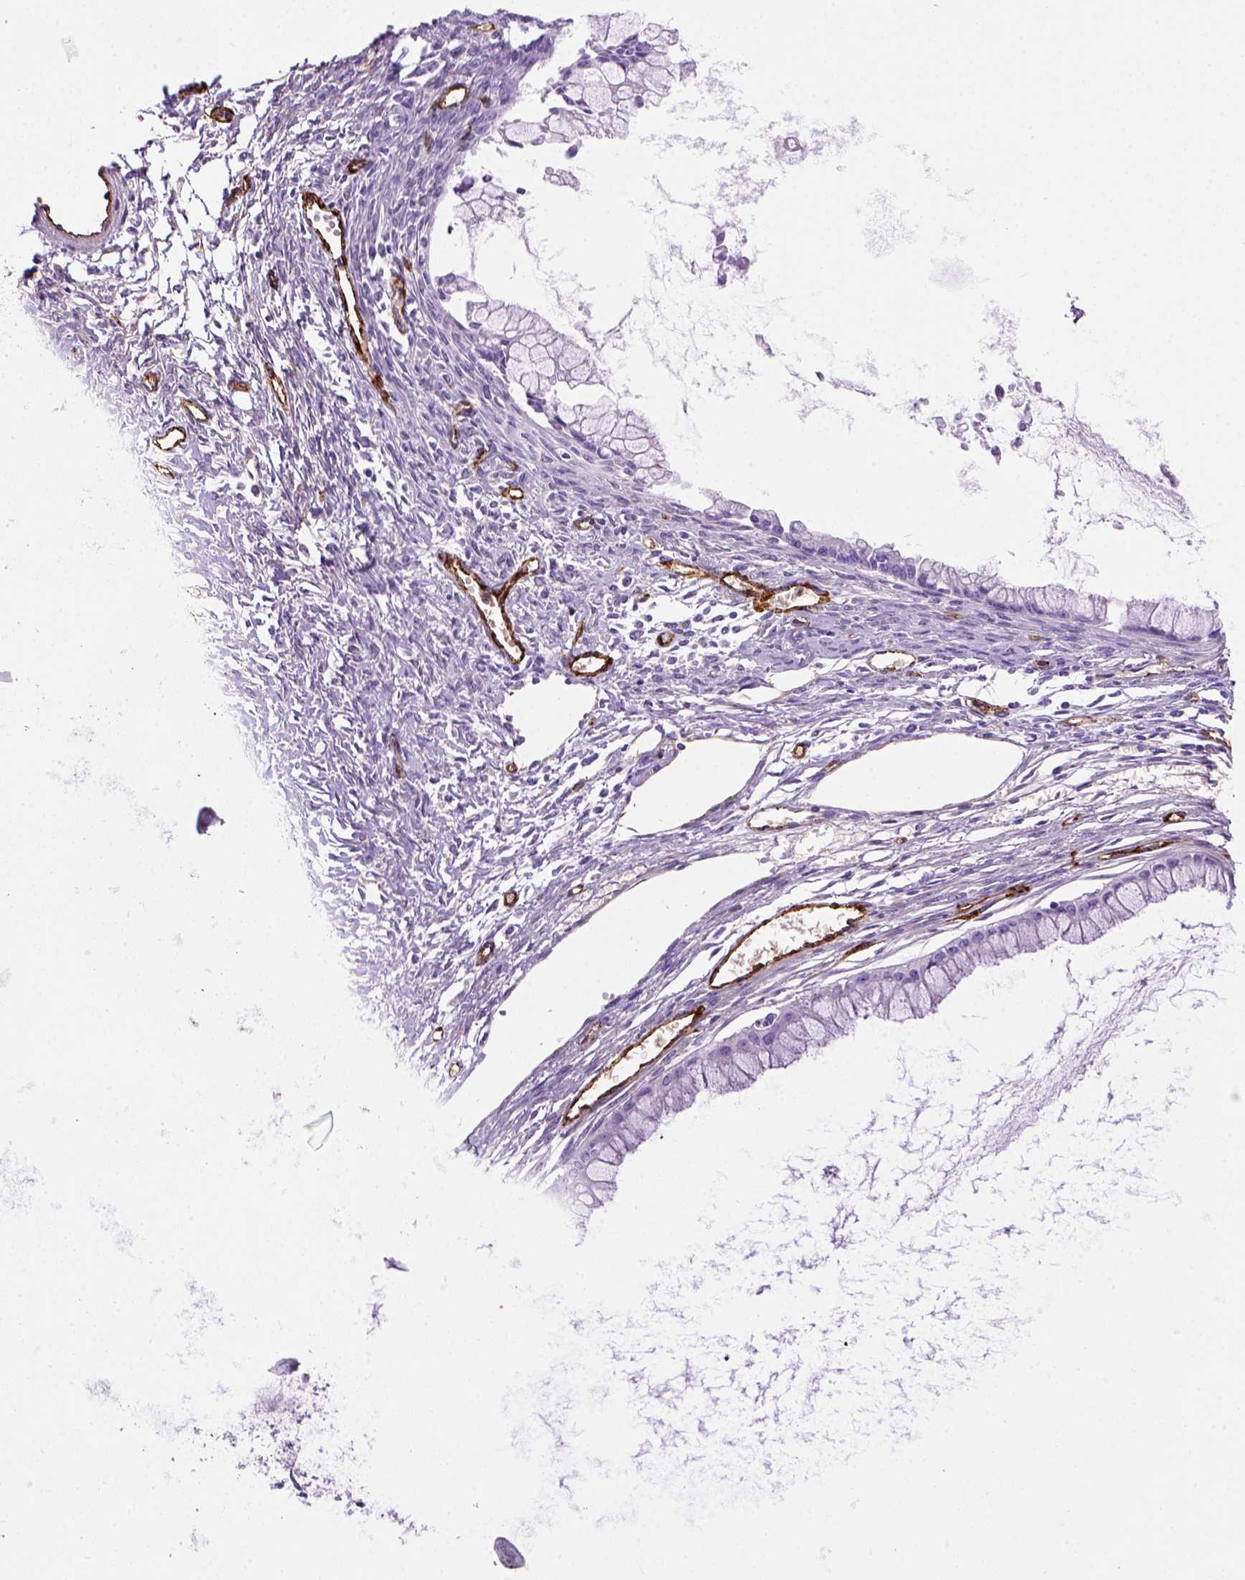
{"staining": {"intensity": "negative", "quantity": "none", "location": "none"}, "tissue": "ovarian cancer", "cell_type": "Tumor cells", "image_type": "cancer", "snomed": [{"axis": "morphology", "description": "Cystadenocarcinoma, mucinous, NOS"}, {"axis": "topography", "description": "Ovary"}], "caption": "Immunohistochemistry (IHC) photomicrograph of neoplastic tissue: human ovarian cancer stained with DAB reveals no significant protein positivity in tumor cells.", "gene": "VWF", "patient": {"sex": "female", "age": 41}}